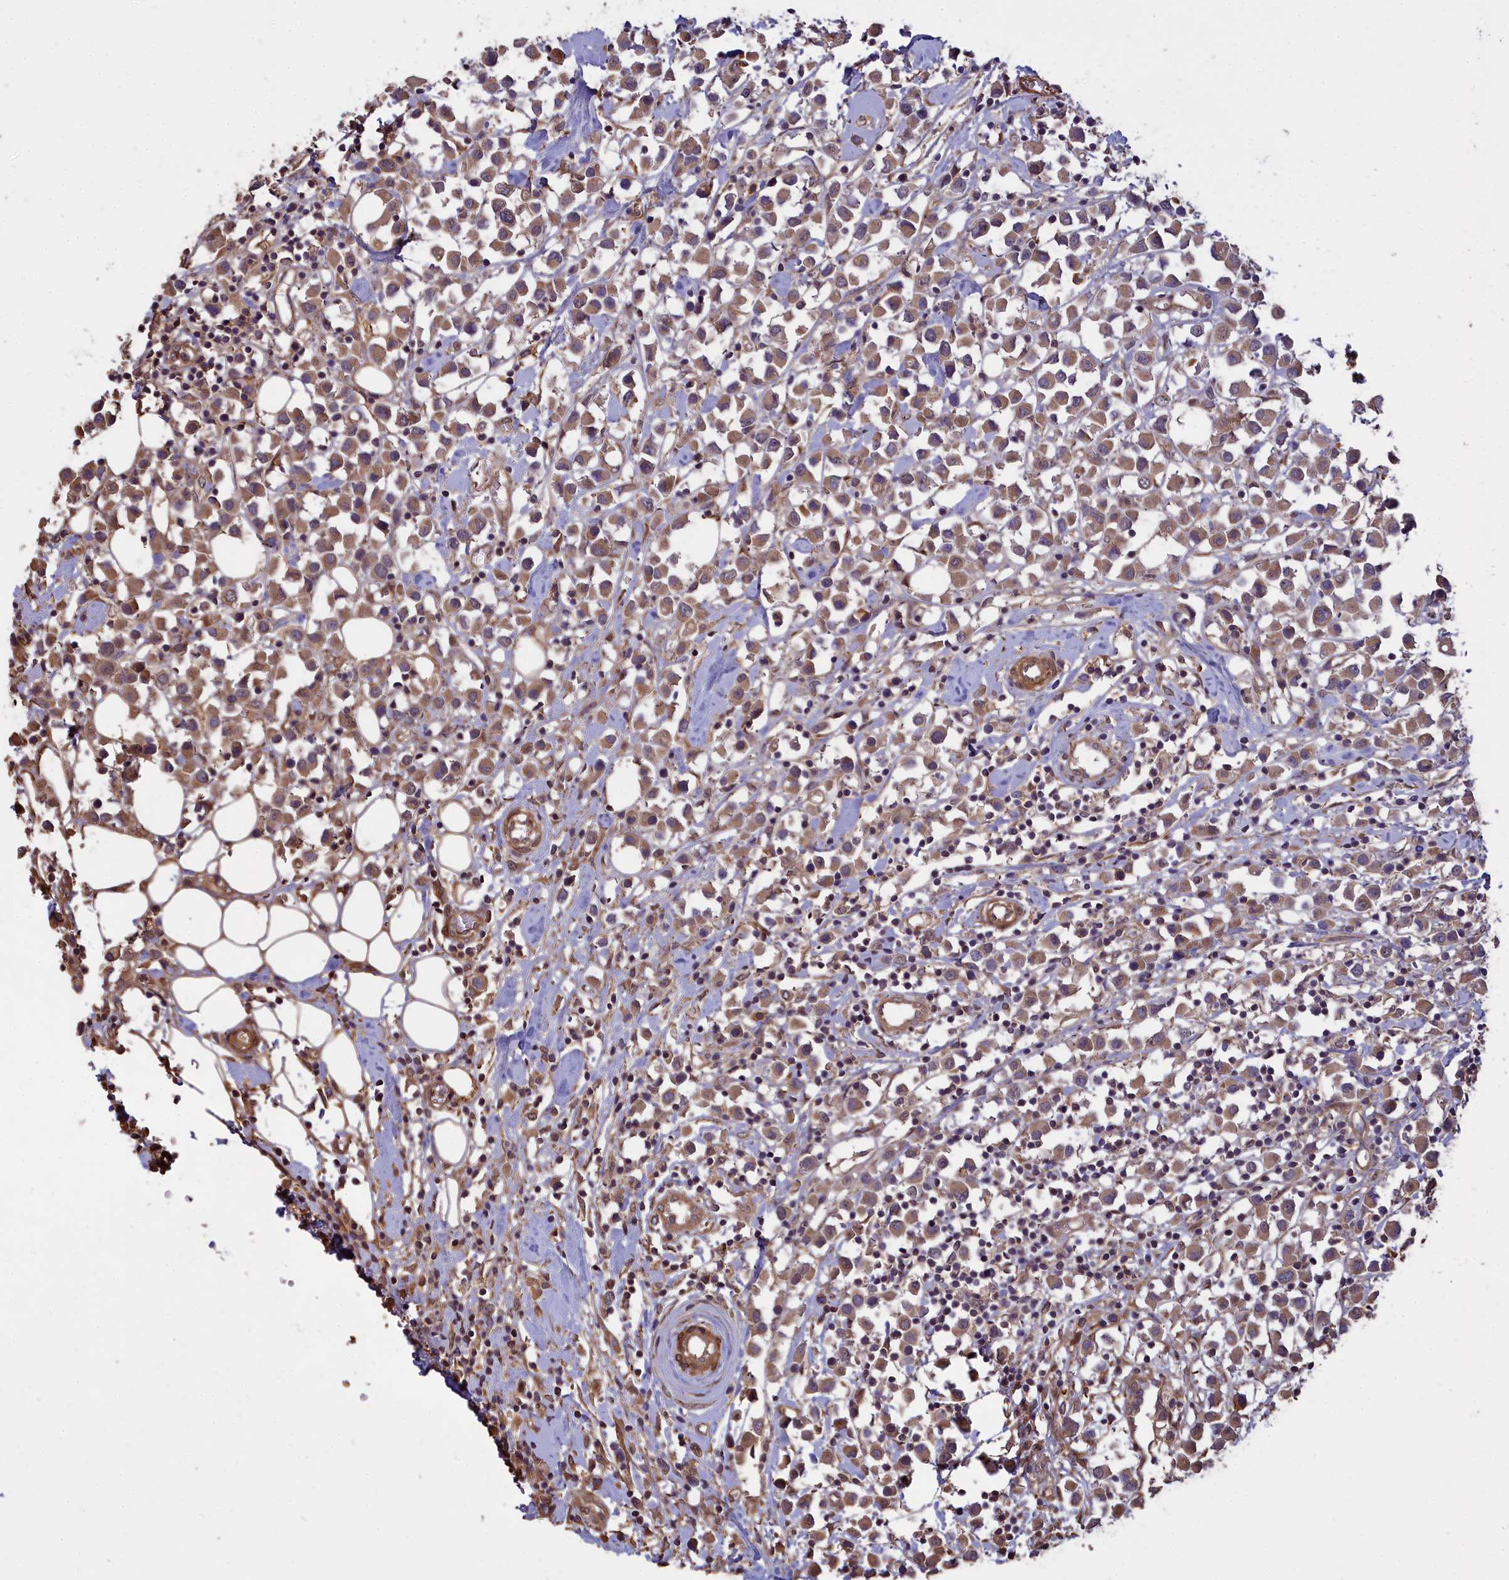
{"staining": {"intensity": "moderate", "quantity": ">75%", "location": "cytoplasmic/membranous"}, "tissue": "breast cancer", "cell_type": "Tumor cells", "image_type": "cancer", "snomed": [{"axis": "morphology", "description": "Duct carcinoma"}, {"axis": "topography", "description": "Breast"}], "caption": "Human breast intraductal carcinoma stained for a protein (brown) displays moderate cytoplasmic/membranous positive staining in about >75% of tumor cells.", "gene": "ATP6V0A2", "patient": {"sex": "female", "age": 61}}